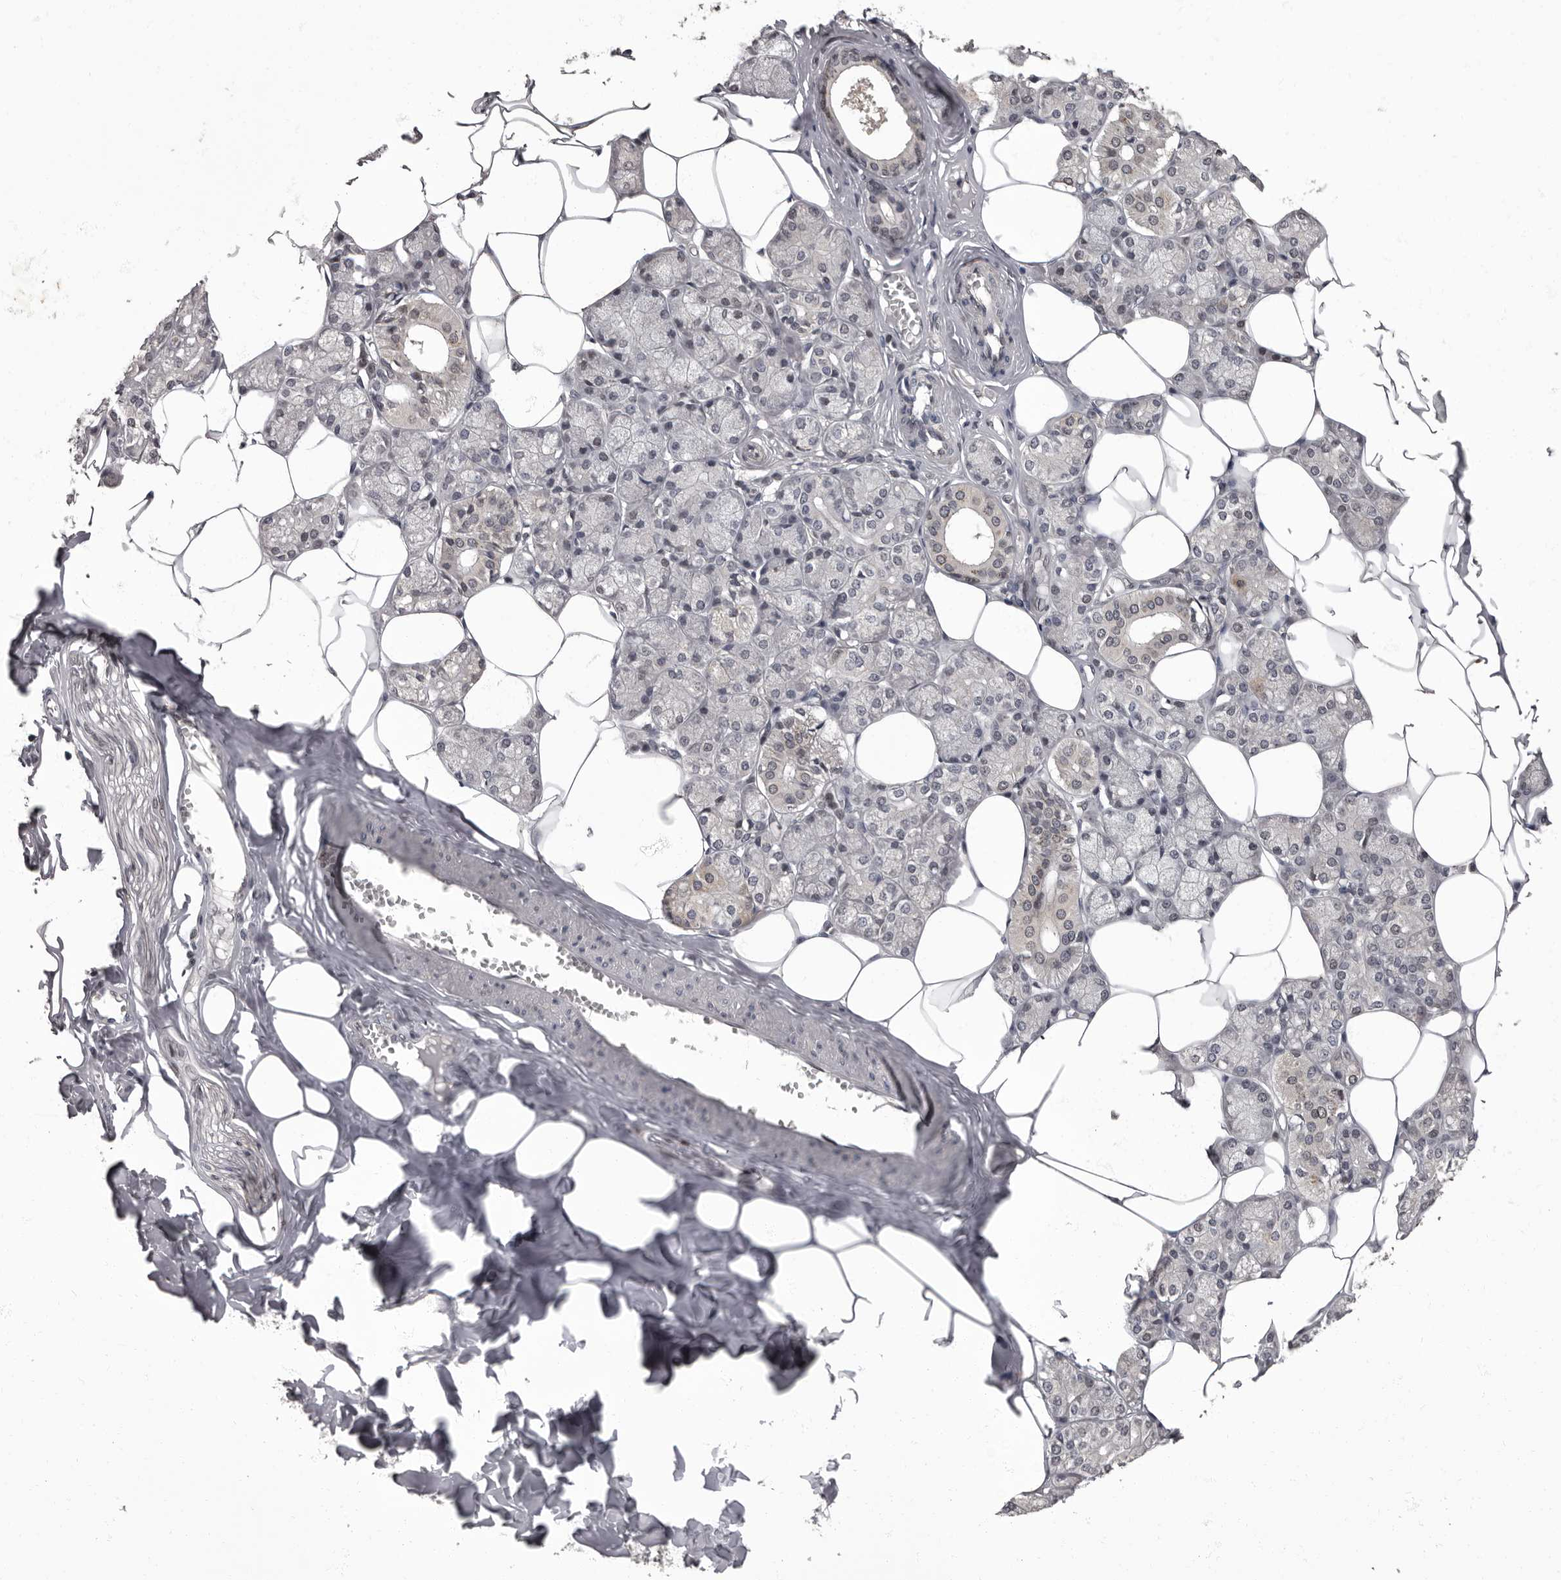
{"staining": {"intensity": "weak", "quantity": "<25%", "location": "nuclear"}, "tissue": "salivary gland", "cell_type": "Glandular cells", "image_type": "normal", "snomed": [{"axis": "morphology", "description": "Normal tissue, NOS"}, {"axis": "topography", "description": "Salivary gland"}], "caption": "Immunohistochemical staining of unremarkable salivary gland exhibits no significant expression in glandular cells.", "gene": "C1orf50", "patient": {"sex": "male", "age": 62}}